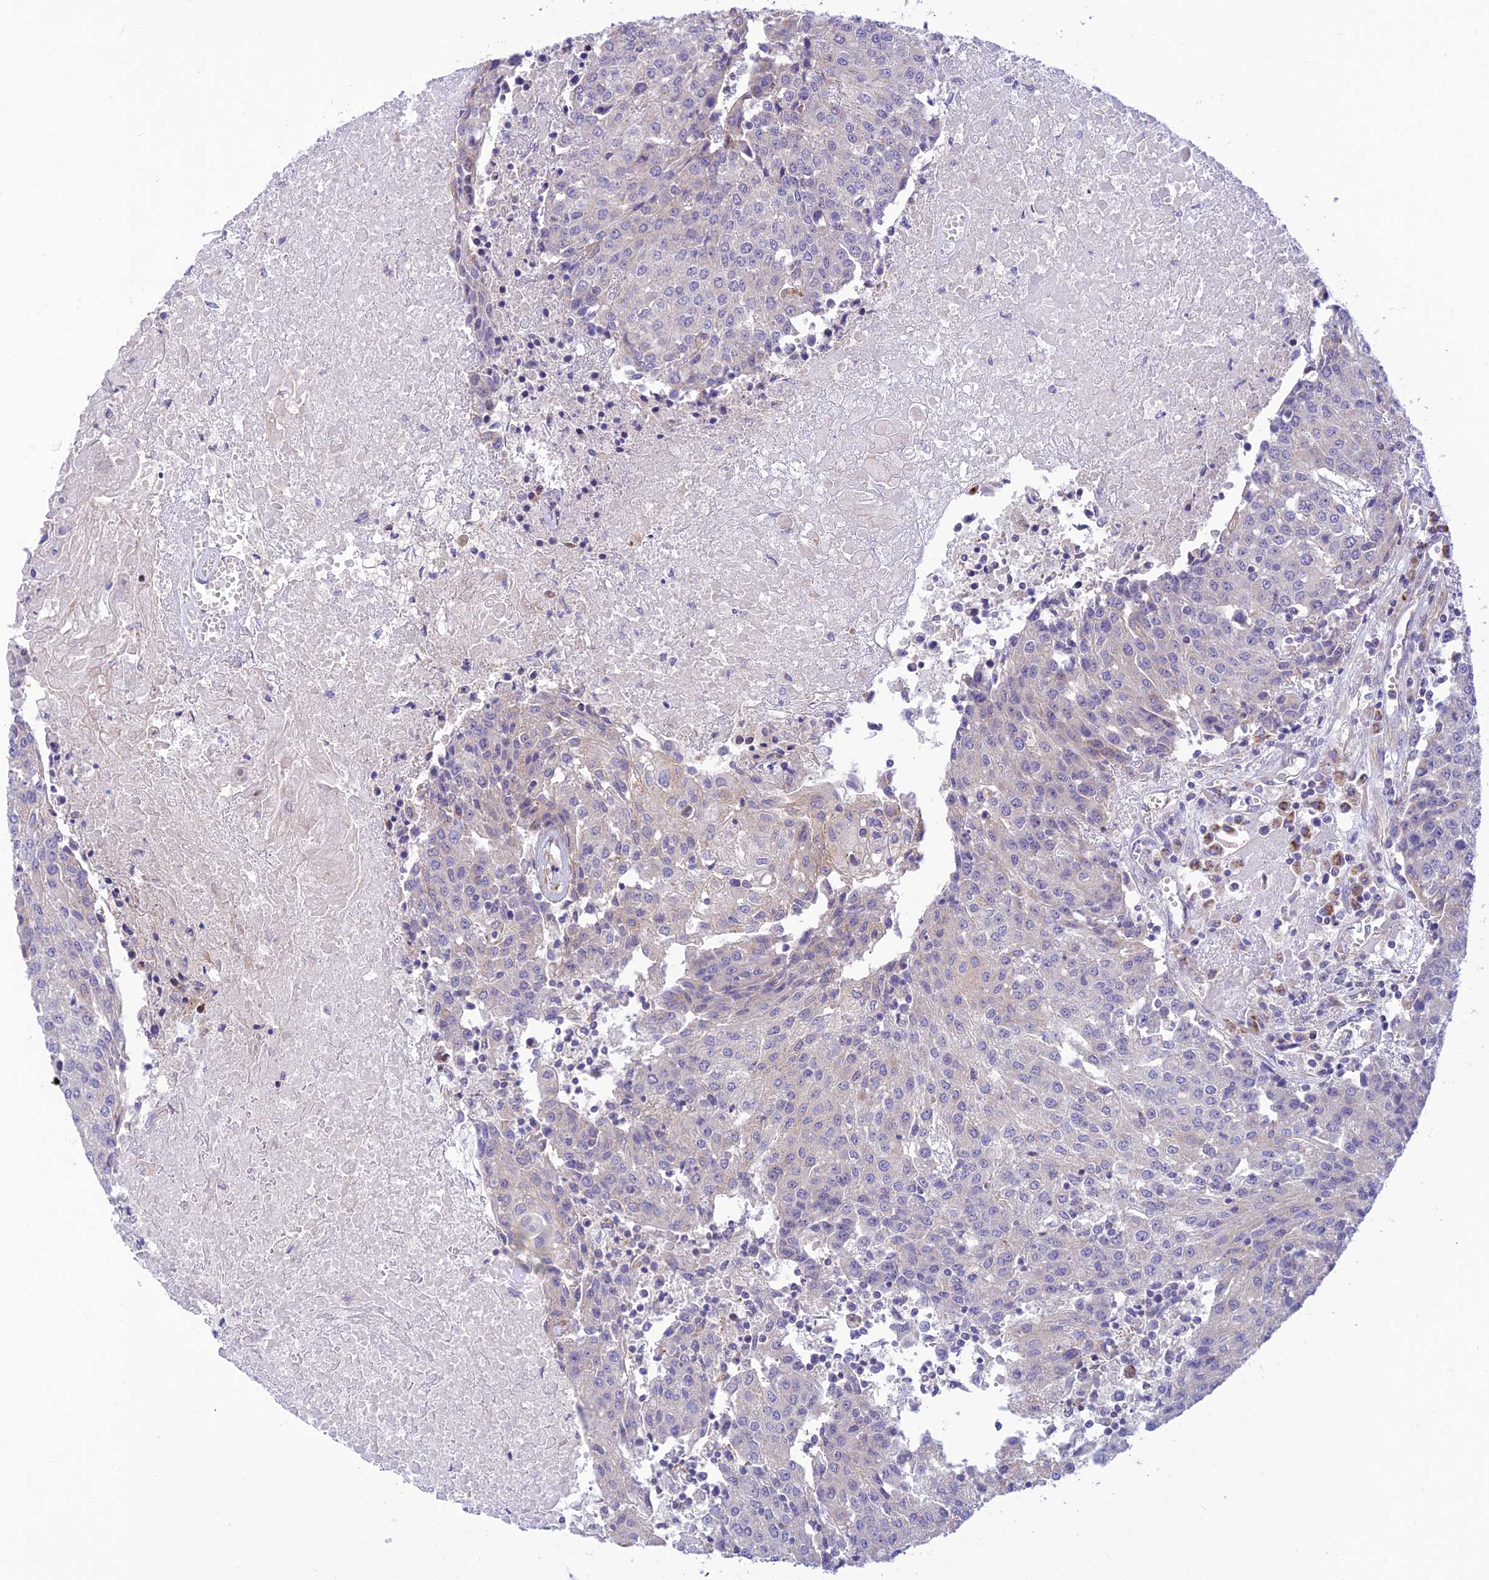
{"staining": {"intensity": "weak", "quantity": "<25%", "location": "cytoplasmic/membranous"}, "tissue": "urothelial cancer", "cell_type": "Tumor cells", "image_type": "cancer", "snomed": [{"axis": "morphology", "description": "Urothelial carcinoma, High grade"}, {"axis": "topography", "description": "Urinary bladder"}], "caption": "Tumor cells show no significant positivity in urothelial carcinoma (high-grade).", "gene": "FAM186B", "patient": {"sex": "female", "age": 85}}